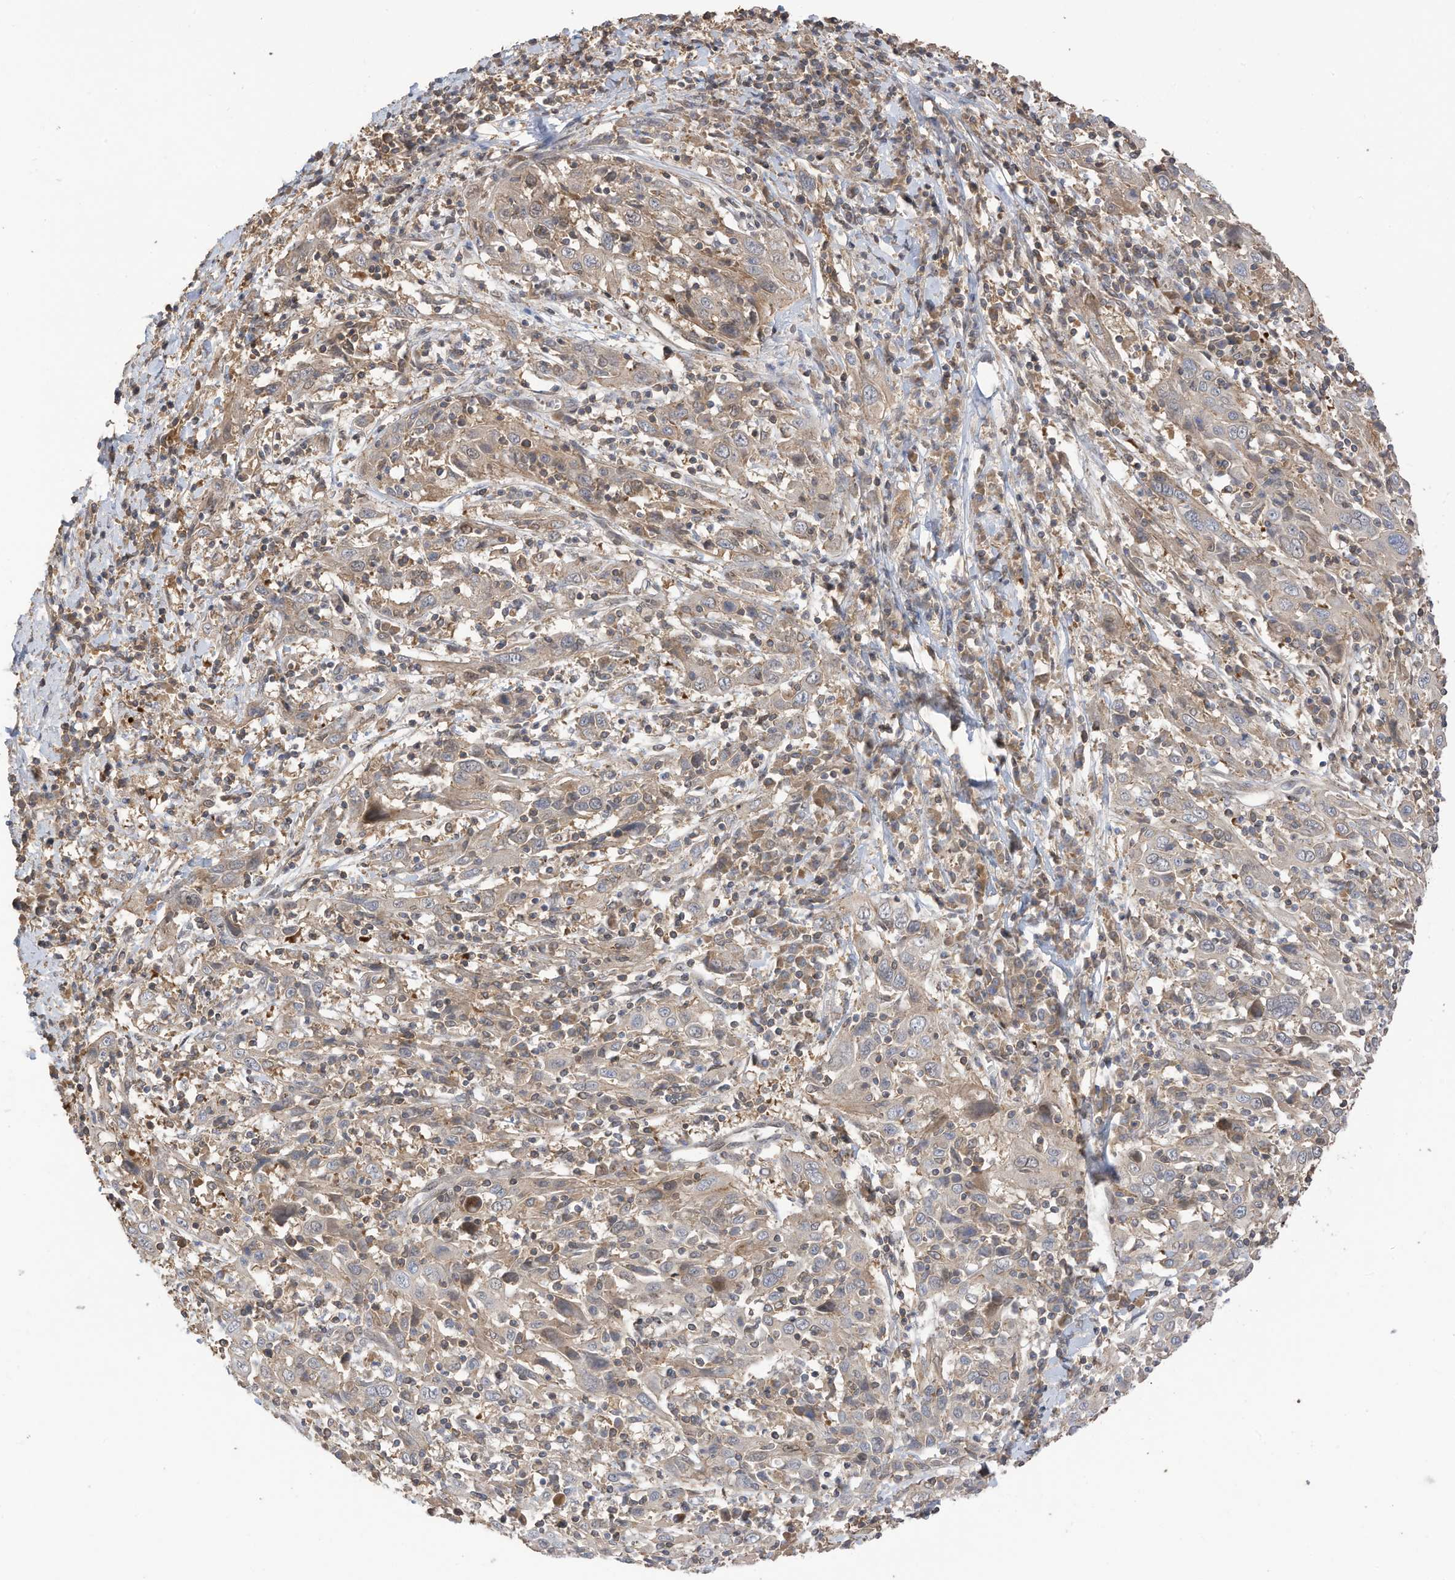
{"staining": {"intensity": "weak", "quantity": "<25%", "location": "cytoplasmic/membranous"}, "tissue": "cervical cancer", "cell_type": "Tumor cells", "image_type": "cancer", "snomed": [{"axis": "morphology", "description": "Squamous cell carcinoma, NOS"}, {"axis": "topography", "description": "Cervix"}], "caption": "IHC photomicrograph of neoplastic tissue: cervical cancer (squamous cell carcinoma) stained with DAB exhibits no significant protein expression in tumor cells.", "gene": "REC8", "patient": {"sex": "female", "age": 46}}